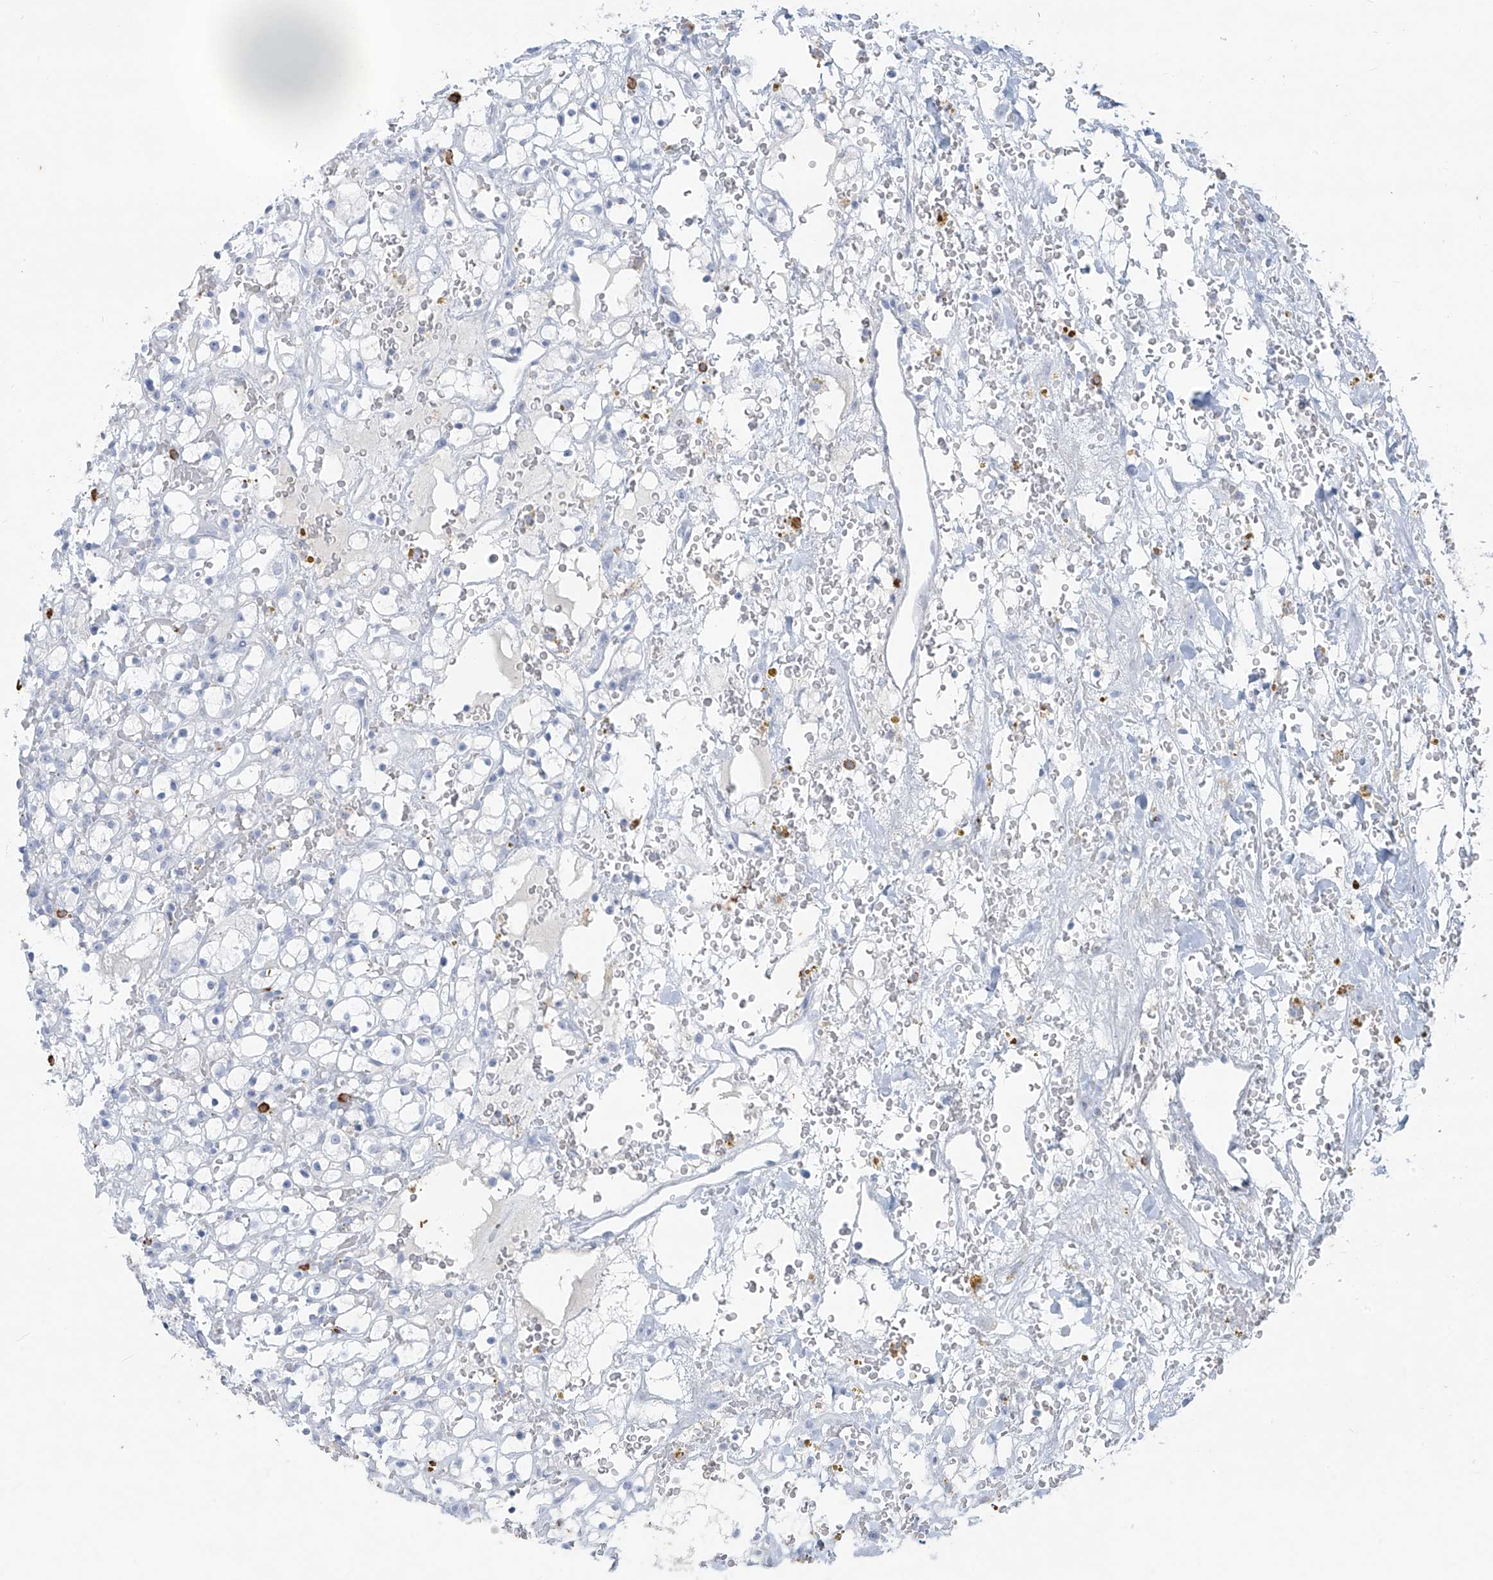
{"staining": {"intensity": "negative", "quantity": "none", "location": "none"}, "tissue": "renal cancer", "cell_type": "Tumor cells", "image_type": "cancer", "snomed": [{"axis": "morphology", "description": "Adenocarcinoma, NOS"}, {"axis": "topography", "description": "Kidney"}], "caption": "Immunohistochemical staining of human renal adenocarcinoma demonstrates no significant positivity in tumor cells.", "gene": "CX3CR1", "patient": {"sex": "male", "age": 61}}